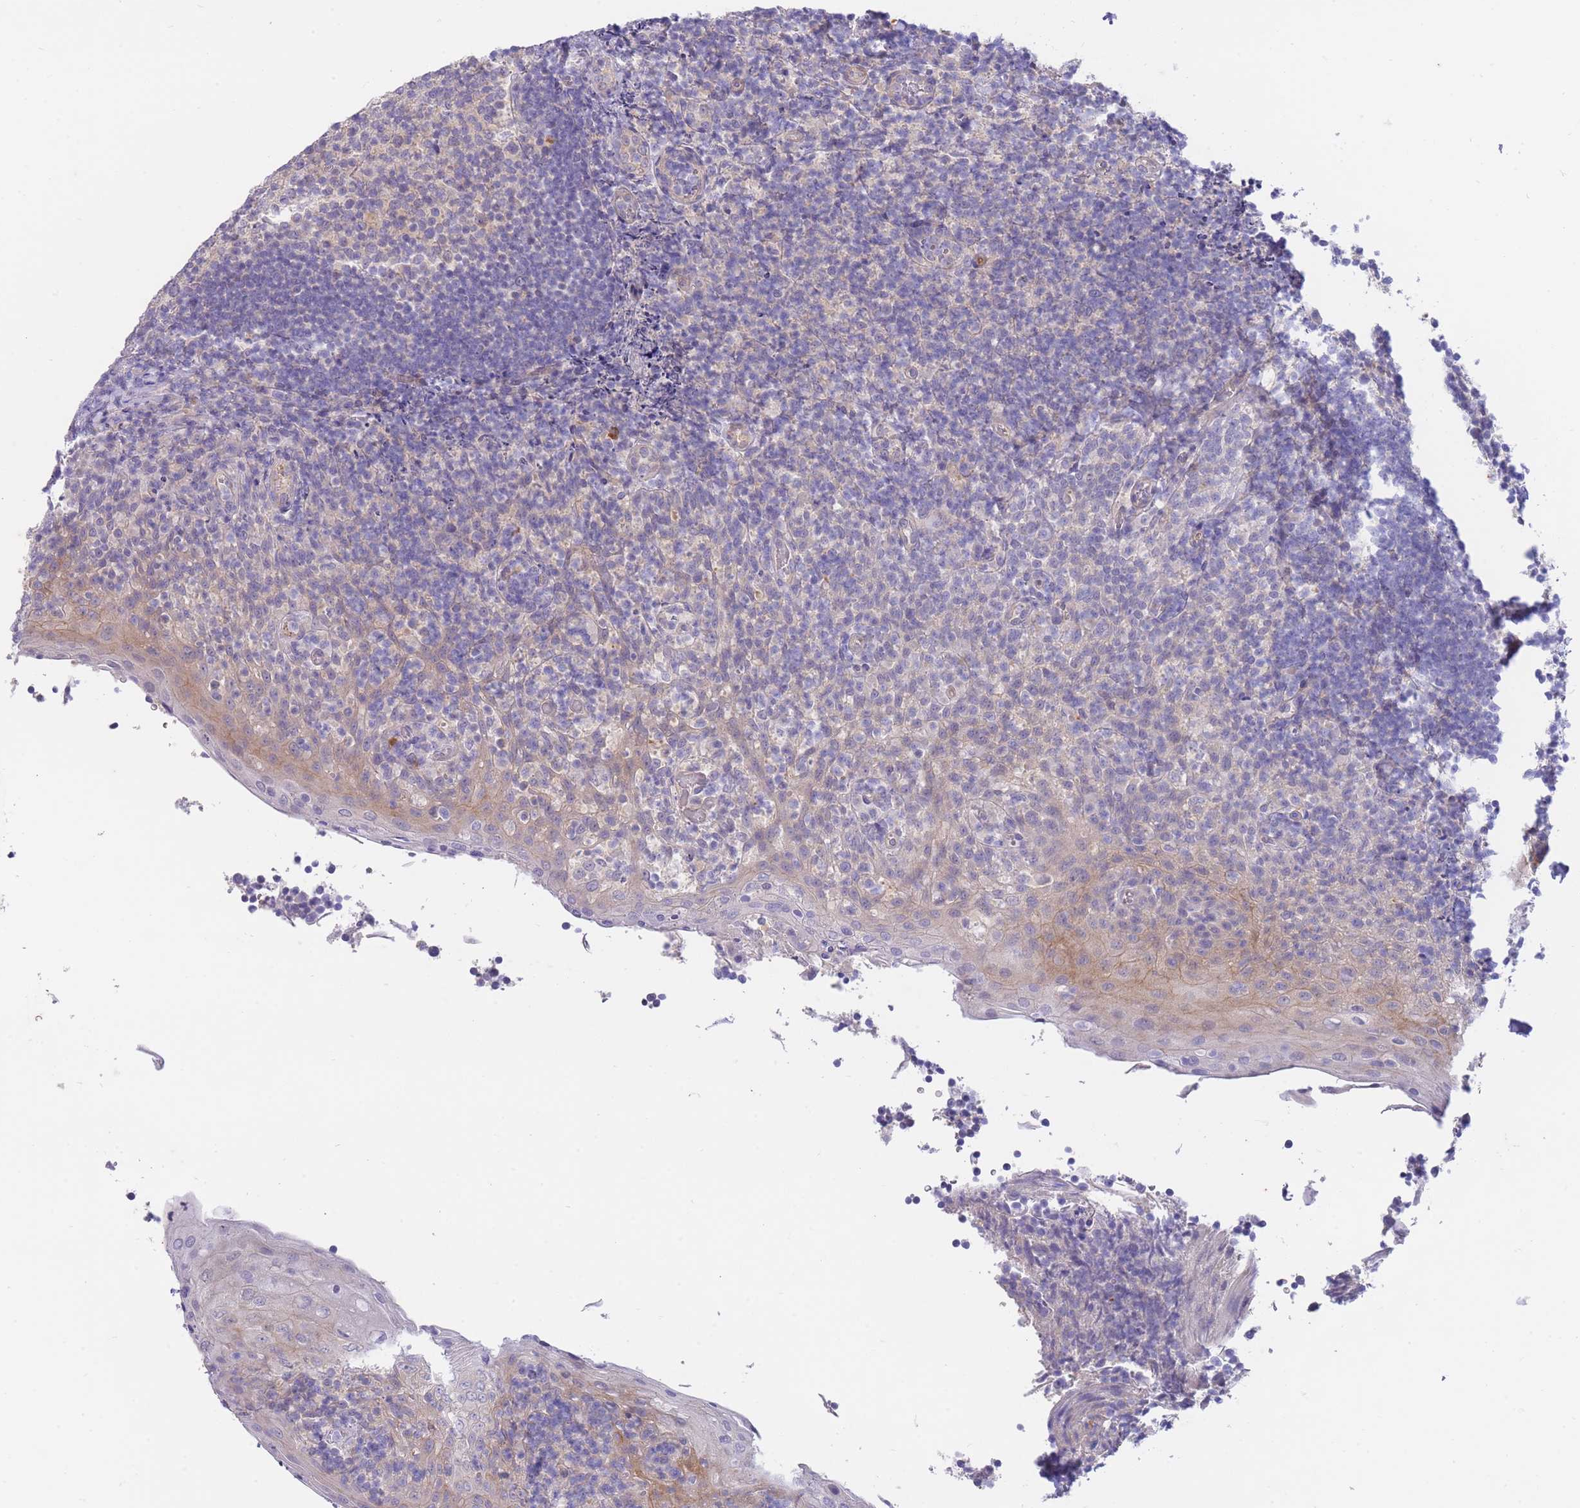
{"staining": {"intensity": "weak", "quantity": "<25%", "location": "cytoplasmic/membranous"}, "tissue": "tonsil", "cell_type": "Germinal center cells", "image_type": "normal", "snomed": [{"axis": "morphology", "description": "Normal tissue, NOS"}, {"axis": "topography", "description": "Tonsil"}], "caption": "Human tonsil stained for a protein using immunohistochemistry demonstrates no staining in germinal center cells.", "gene": "SUGT1", "patient": {"sex": "female", "age": 10}}